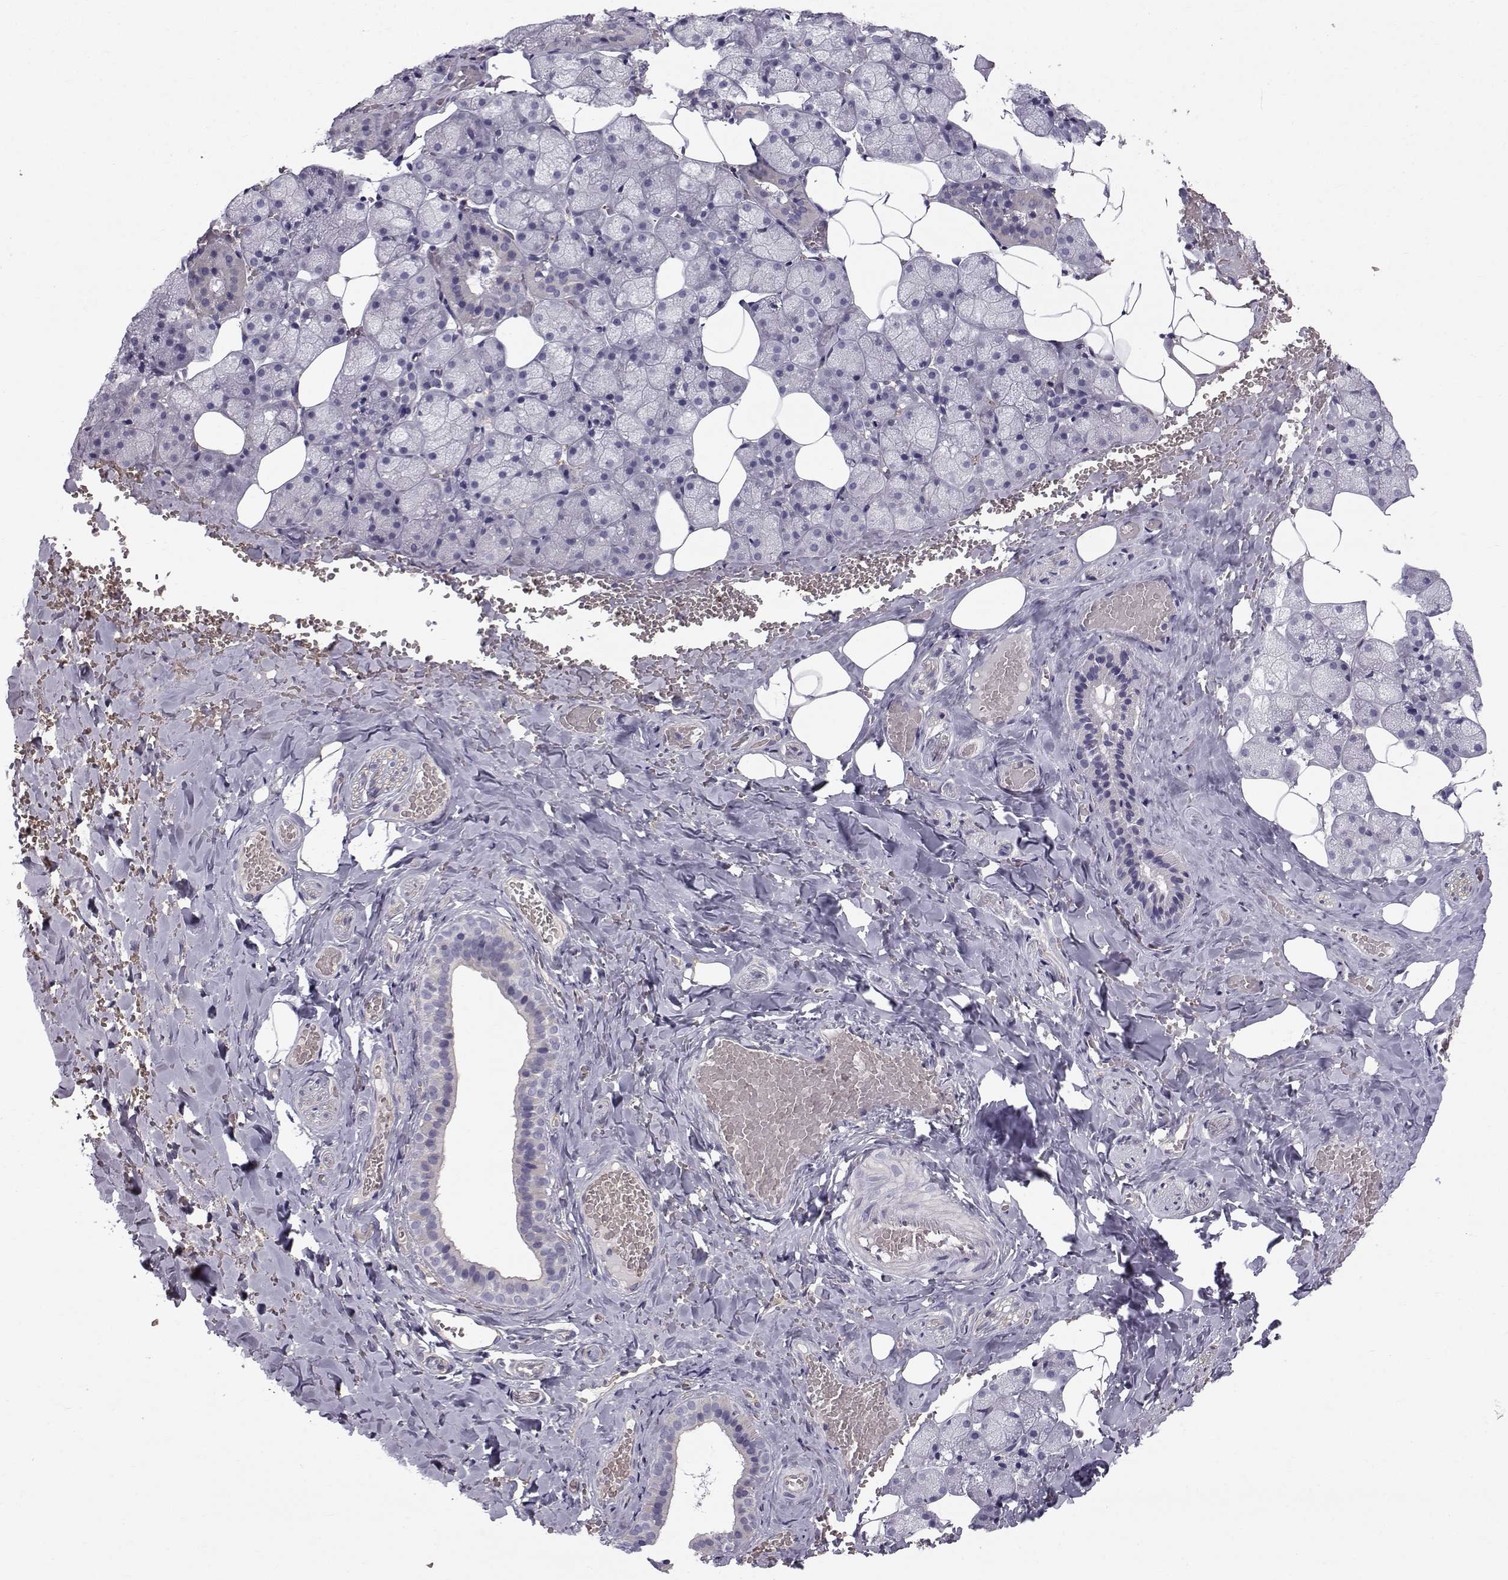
{"staining": {"intensity": "negative", "quantity": "none", "location": "none"}, "tissue": "salivary gland", "cell_type": "Glandular cells", "image_type": "normal", "snomed": [{"axis": "morphology", "description": "Normal tissue, NOS"}, {"axis": "topography", "description": "Salivary gland"}], "caption": "Immunohistochemistry photomicrograph of normal salivary gland: human salivary gland stained with DAB exhibits no significant protein staining in glandular cells. Brightfield microscopy of IHC stained with DAB (3,3'-diaminobenzidine) (brown) and hematoxylin (blue), captured at high magnification.", "gene": "QPCT", "patient": {"sex": "male", "age": 38}}